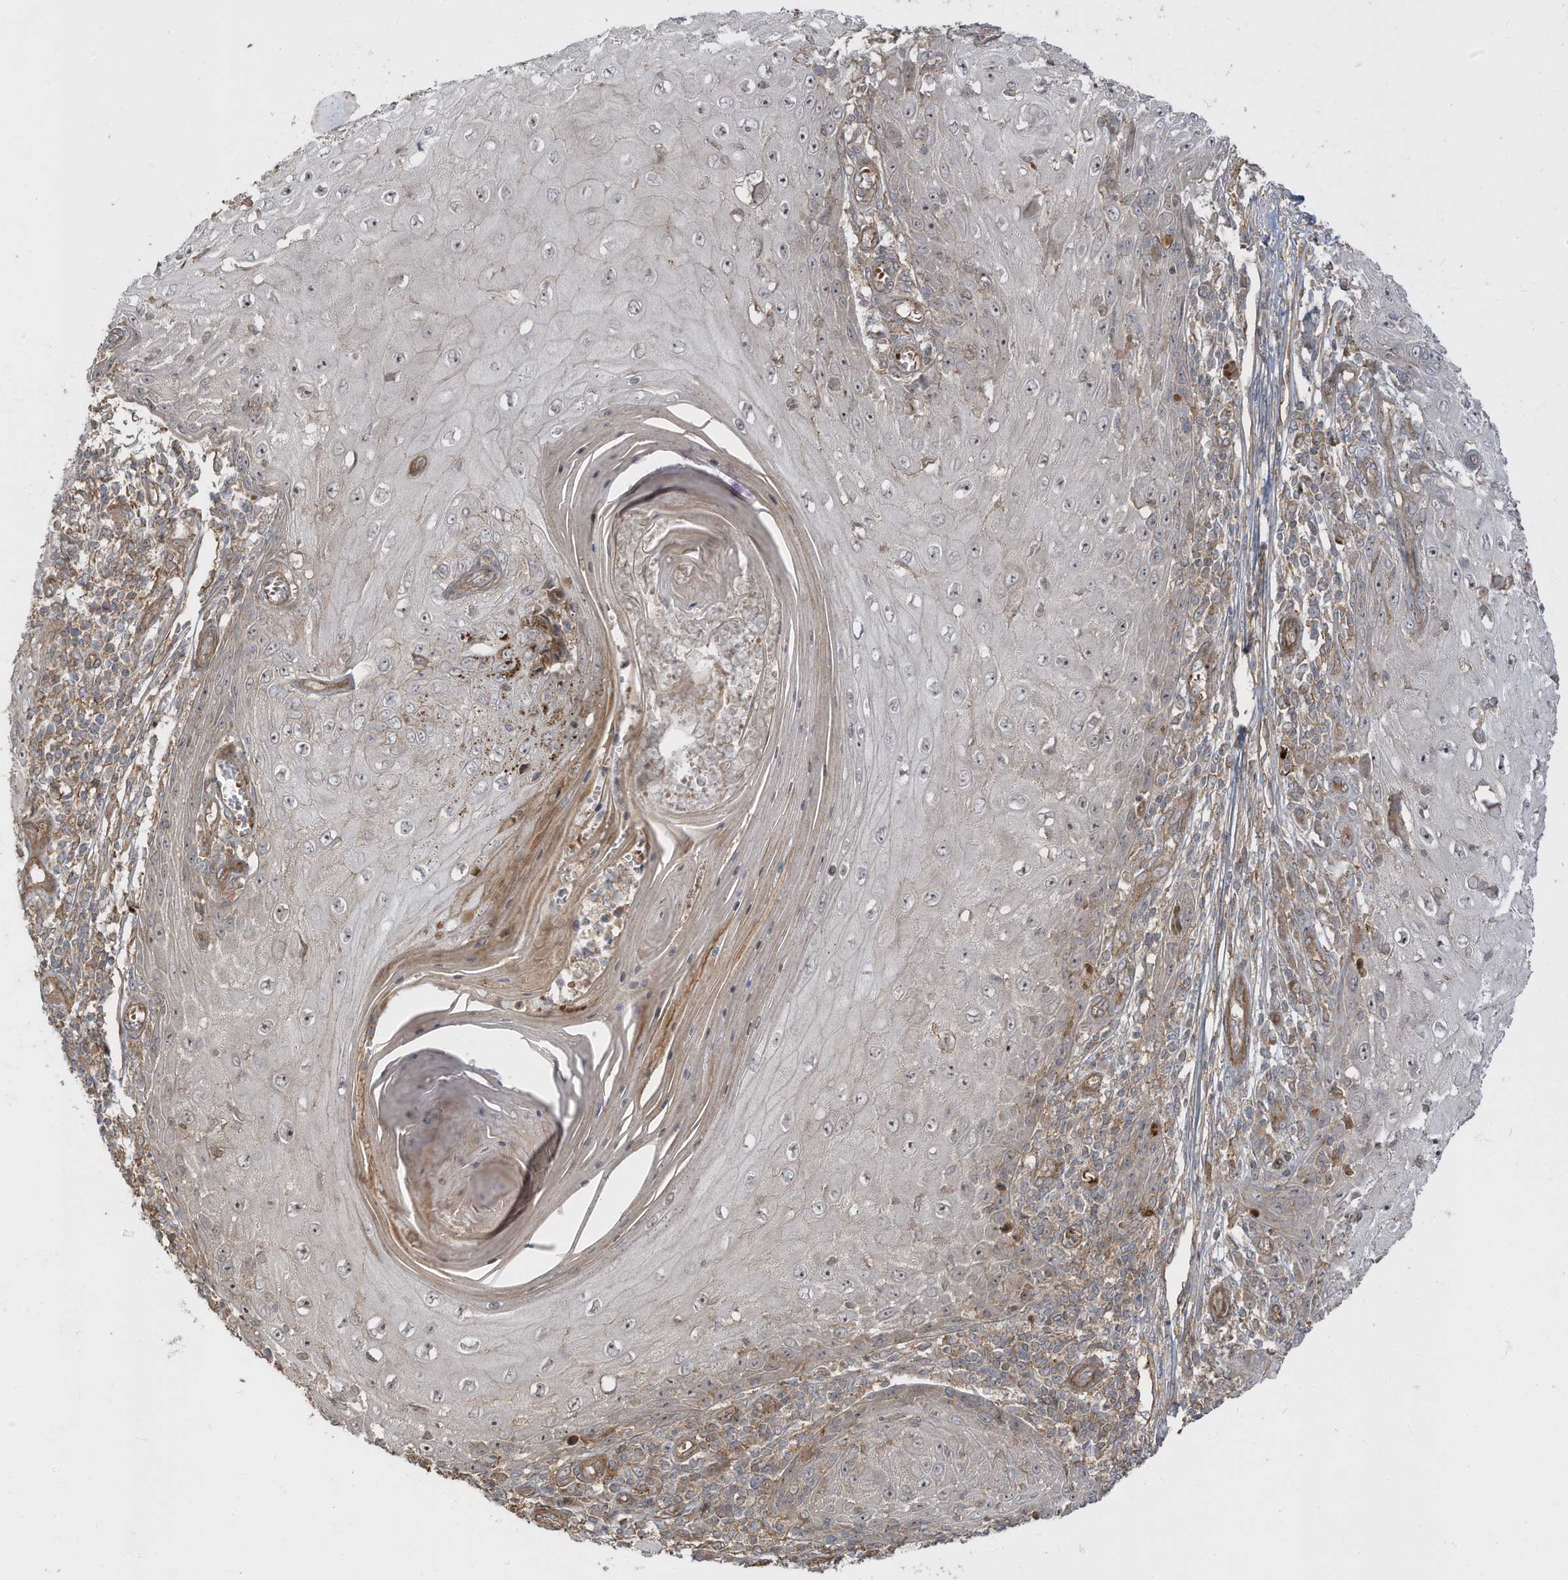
{"staining": {"intensity": "negative", "quantity": "none", "location": "none"}, "tissue": "skin cancer", "cell_type": "Tumor cells", "image_type": "cancer", "snomed": [{"axis": "morphology", "description": "Squamous cell carcinoma, NOS"}, {"axis": "topography", "description": "Skin"}], "caption": "This histopathology image is of squamous cell carcinoma (skin) stained with immunohistochemistry to label a protein in brown with the nuclei are counter-stained blue. There is no positivity in tumor cells.", "gene": "ENTR1", "patient": {"sex": "female", "age": 73}}